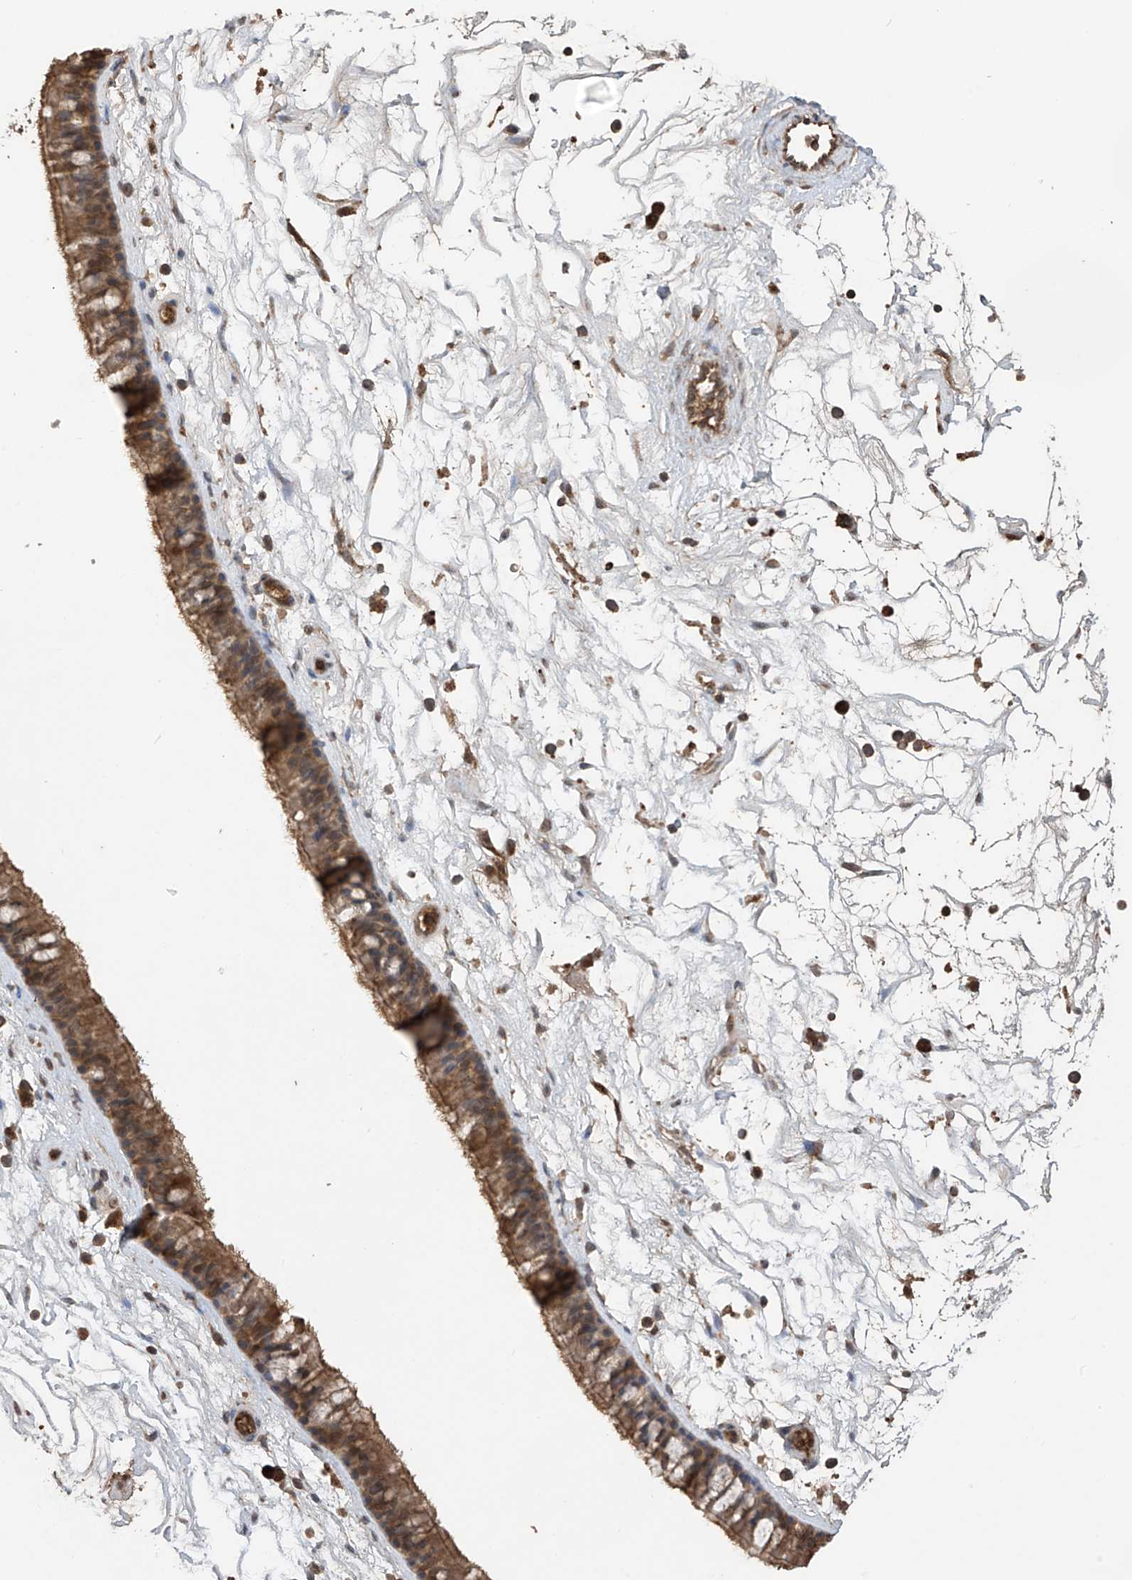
{"staining": {"intensity": "moderate", "quantity": ">75%", "location": "cytoplasmic/membranous,nuclear"}, "tissue": "nasopharynx", "cell_type": "Respiratory epithelial cells", "image_type": "normal", "snomed": [{"axis": "morphology", "description": "Normal tissue, NOS"}, {"axis": "topography", "description": "Nasopharynx"}], "caption": "IHC histopathology image of unremarkable nasopharynx: nasopharynx stained using IHC demonstrates medium levels of moderate protein expression localized specifically in the cytoplasmic/membranous,nuclear of respiratory epithelial cells, appearing as a cytoplasmic/membranous,nuclear brown color.", "gene": "PNPT1", "patient": {"sex": "male", "age": 64}}